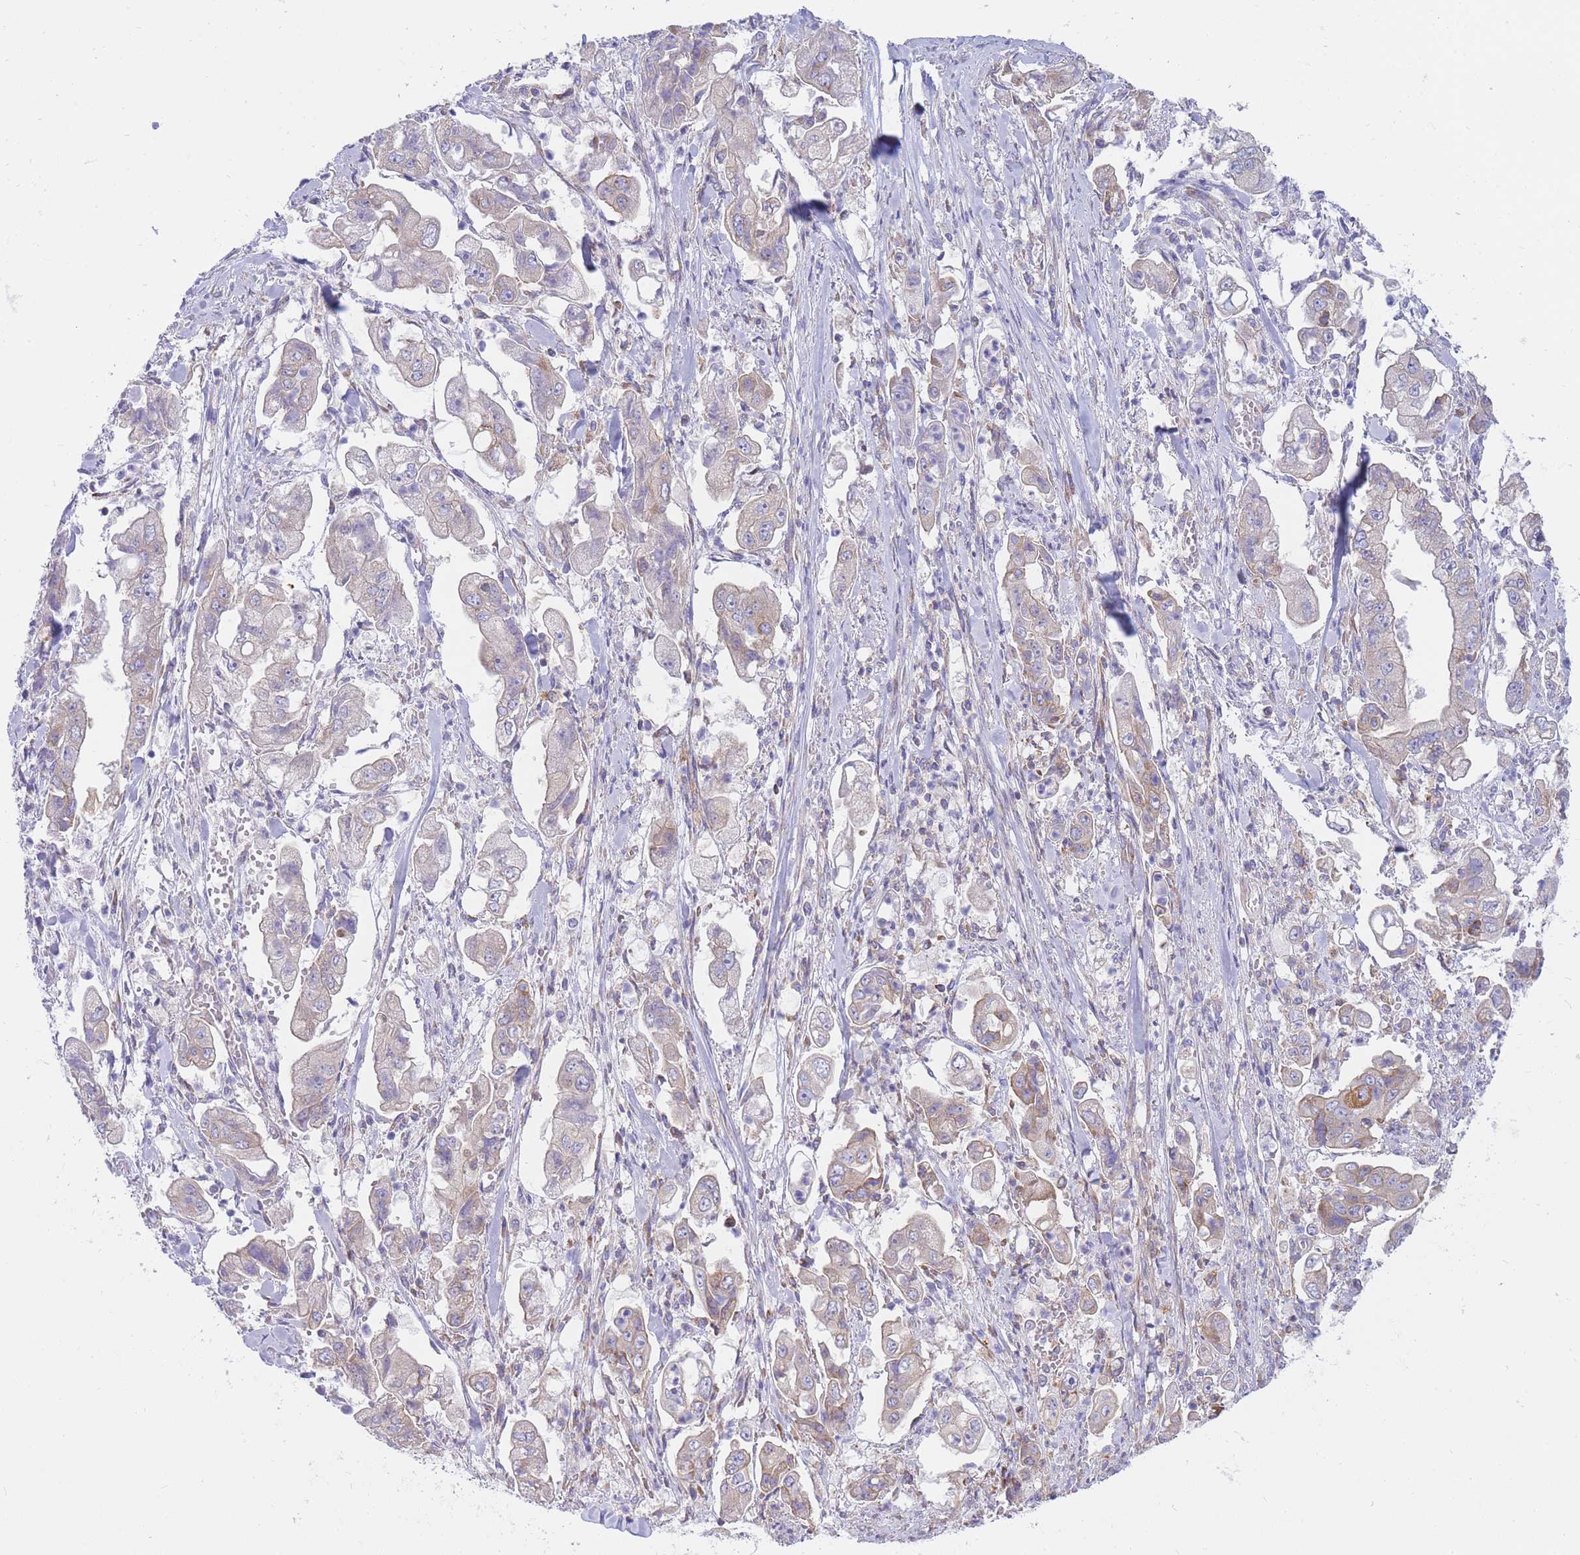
{"staining": {"intensity": "weak", "quantity": "25%-75%", "location": "cytoplasmic/membranous"}, "tissue": "stomach cancer", "cell_type": "Tumor cells", "image_type": "cancer", "snomed": [{"axis": "morphology", "description": "Adenocarcinoma, NOS"}, {"axis": "topography", "description": "Stomach"}], "caption": "Tumor cells display low levels of weak cytoplasmic/membranous staining in about 25%-75% of cells in human stomach cancer (adenocarcinoma). Using DAB (3,3'-diaminobenzidine) (brown) and hematoxylin (blue) stains, captured at high magnification using brightfield microscopy.", "gene": "SH2B2", "patient": {"sex": "male", "age": 62}}